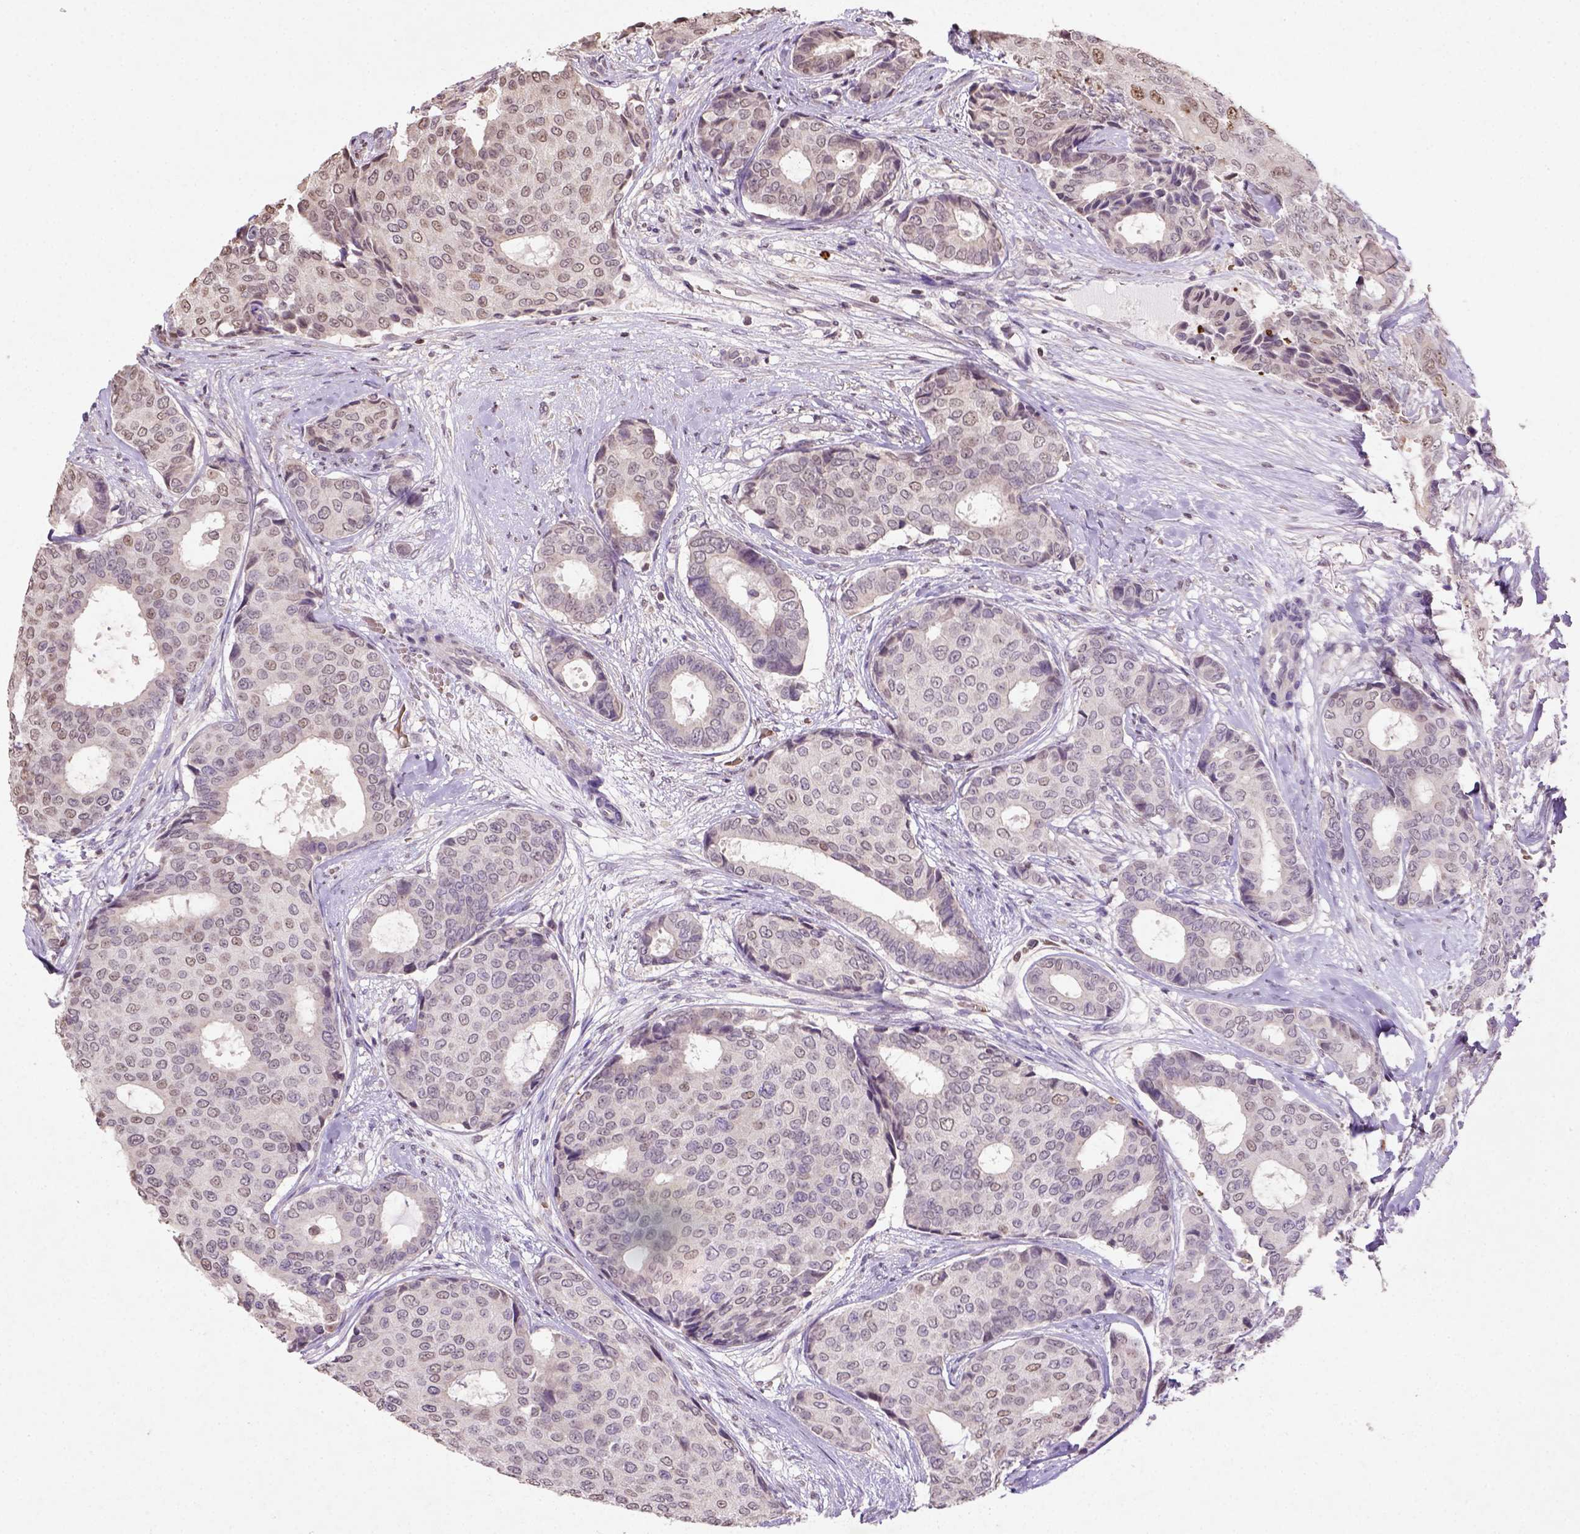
{"staining": {"intensity": "weak", "quantity": "<25%", "location": "cytoplasmic/membranous,nuclear"}, "tissue": "breast cancer", "cell_type": "Tumor cells", "image_type": "cancer", "snomed": [{"axis": "morphology", "description": "Duct carcinoma"}, {"axis": "topography", "description": "Breast"}], "caption": "Tumor cells are negative for brown protein staining in breast invasive ductal carcinoma. Brightfield microscopy of IHC stained with DAB (brown) and hematoxylin (blue), captured at high magnification.", "gene": "NUDT3", "patient": {"sex": "female", "age": 75}}